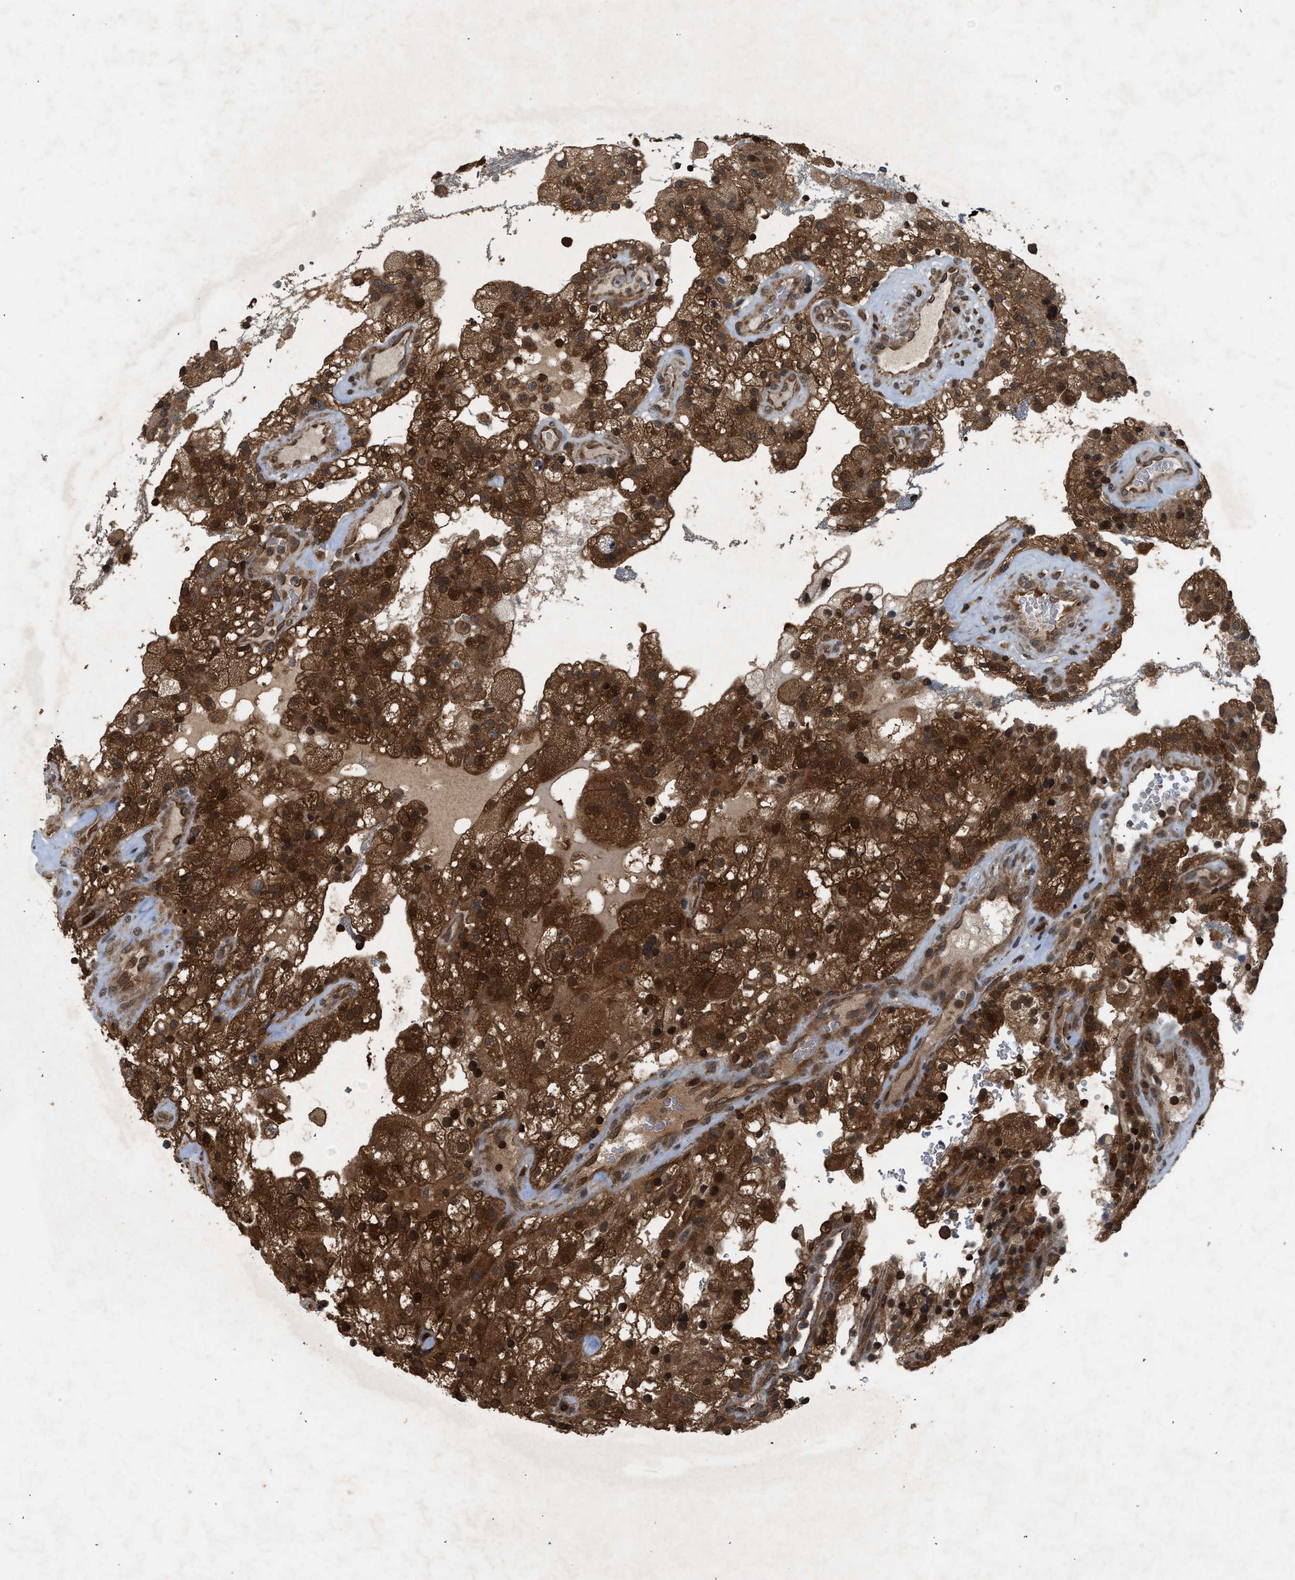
{"staining": {"intensity": "strong", "quantity": ">75%", "location": "cytoplasmic/membranous,nuclear"}, "tissue": "renal cancer", "cell_type": "Tumor cells", "image_type": "cancer", "snomed": [{"axis": "morphology", "description": "Adenocarcinoma, NOS"}, {"axis": "topography", "description": "Kidney"}], "caption": "Tumor cells display high levels of strong cytoplasmic/membranous and nuclear staining in about >75% of cells in adenocarcinoma (renal). The staining was performed using DAB, with brown indicating positive protein expression. Nuclei are stained blue with hematoxylin.", "gene": "OXSR1", "patient": {"sex": "female", "age": 52}}